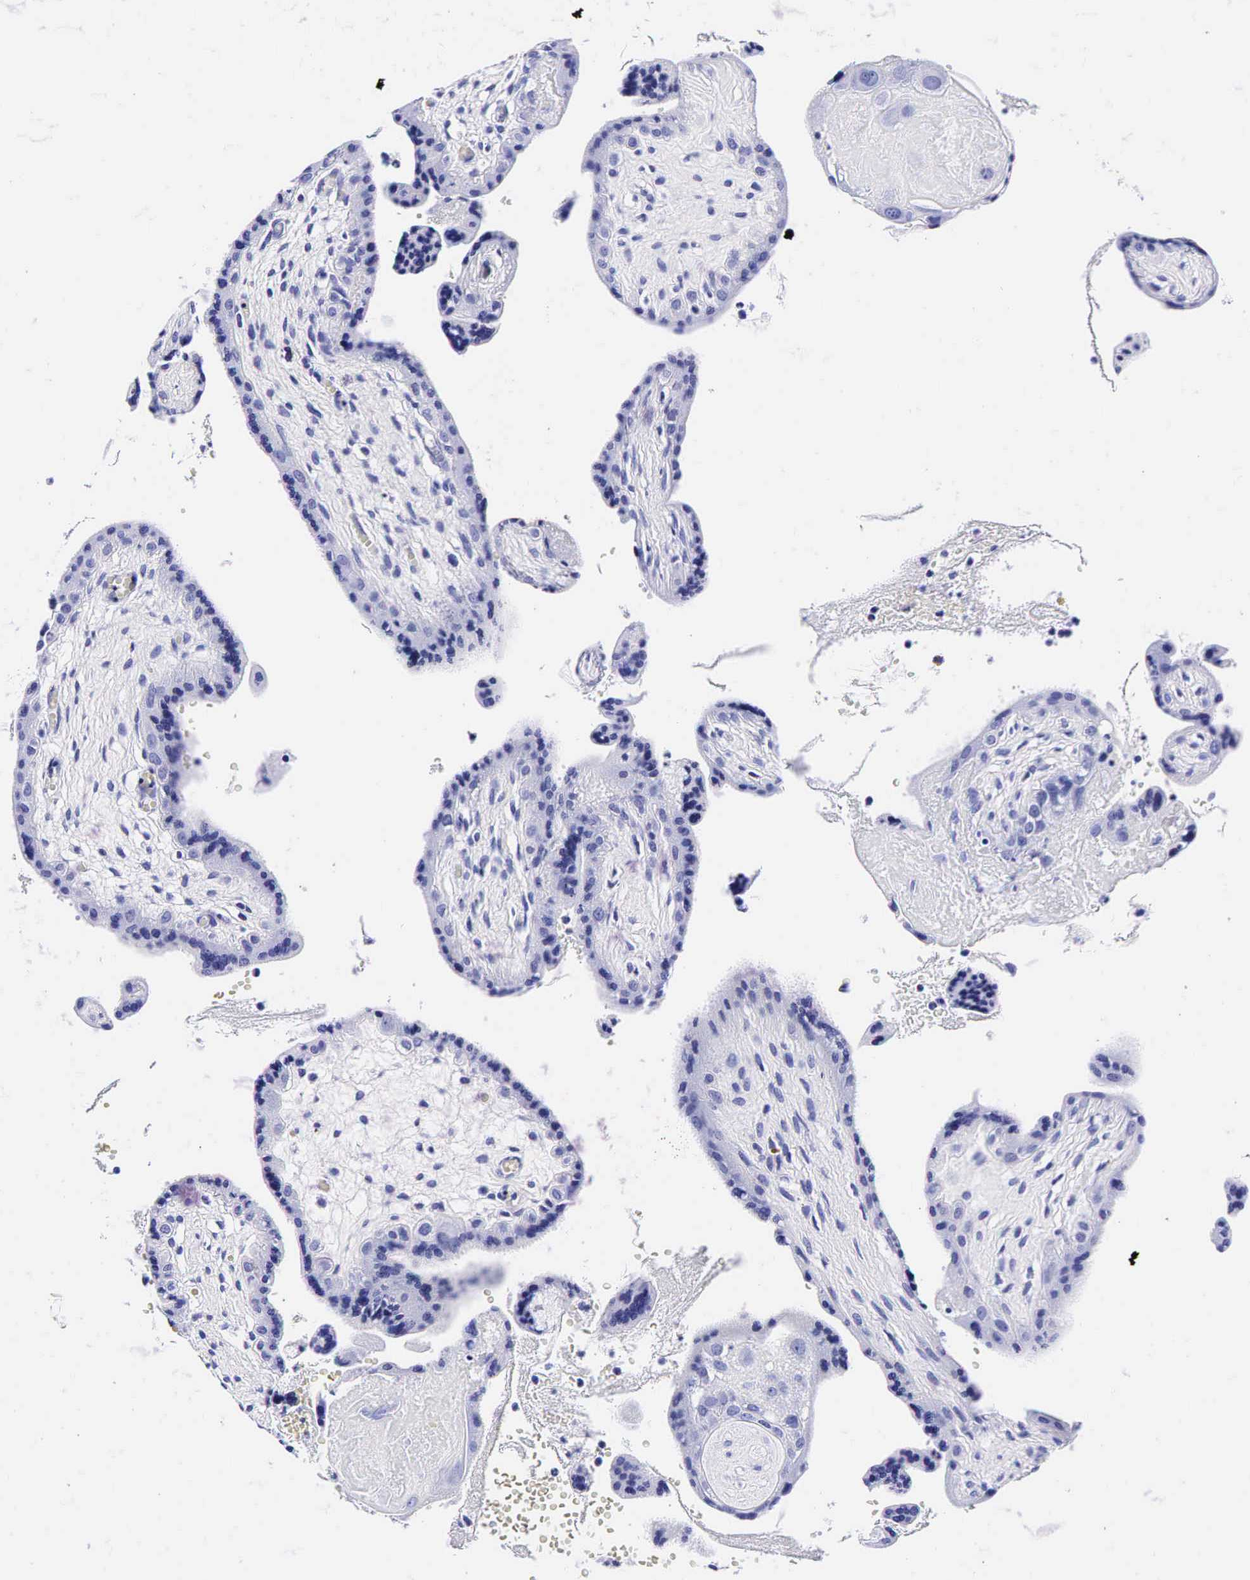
{"staining": {"intensity": "negative", "quantity": "none", "location": "none"}, "tissue": "placenta", "cell_type": "Decidual cells", "image_type": "normal", "snomed": [{"axis": "morphology", "description": "Normal tissue, NOS"}, {"axis": "topography", "description": "Placenta"}], "caption": "Immunohistochemistry micrograph of benign placenta stained for a protein (brown), which exhibits no staining in decidual cells. The staining is performed using DAB brown chromogen with nuclei counter-stained in using hematoxylin.", "gene": "GCG", "patient": {"sex": "female", "age": 24}}